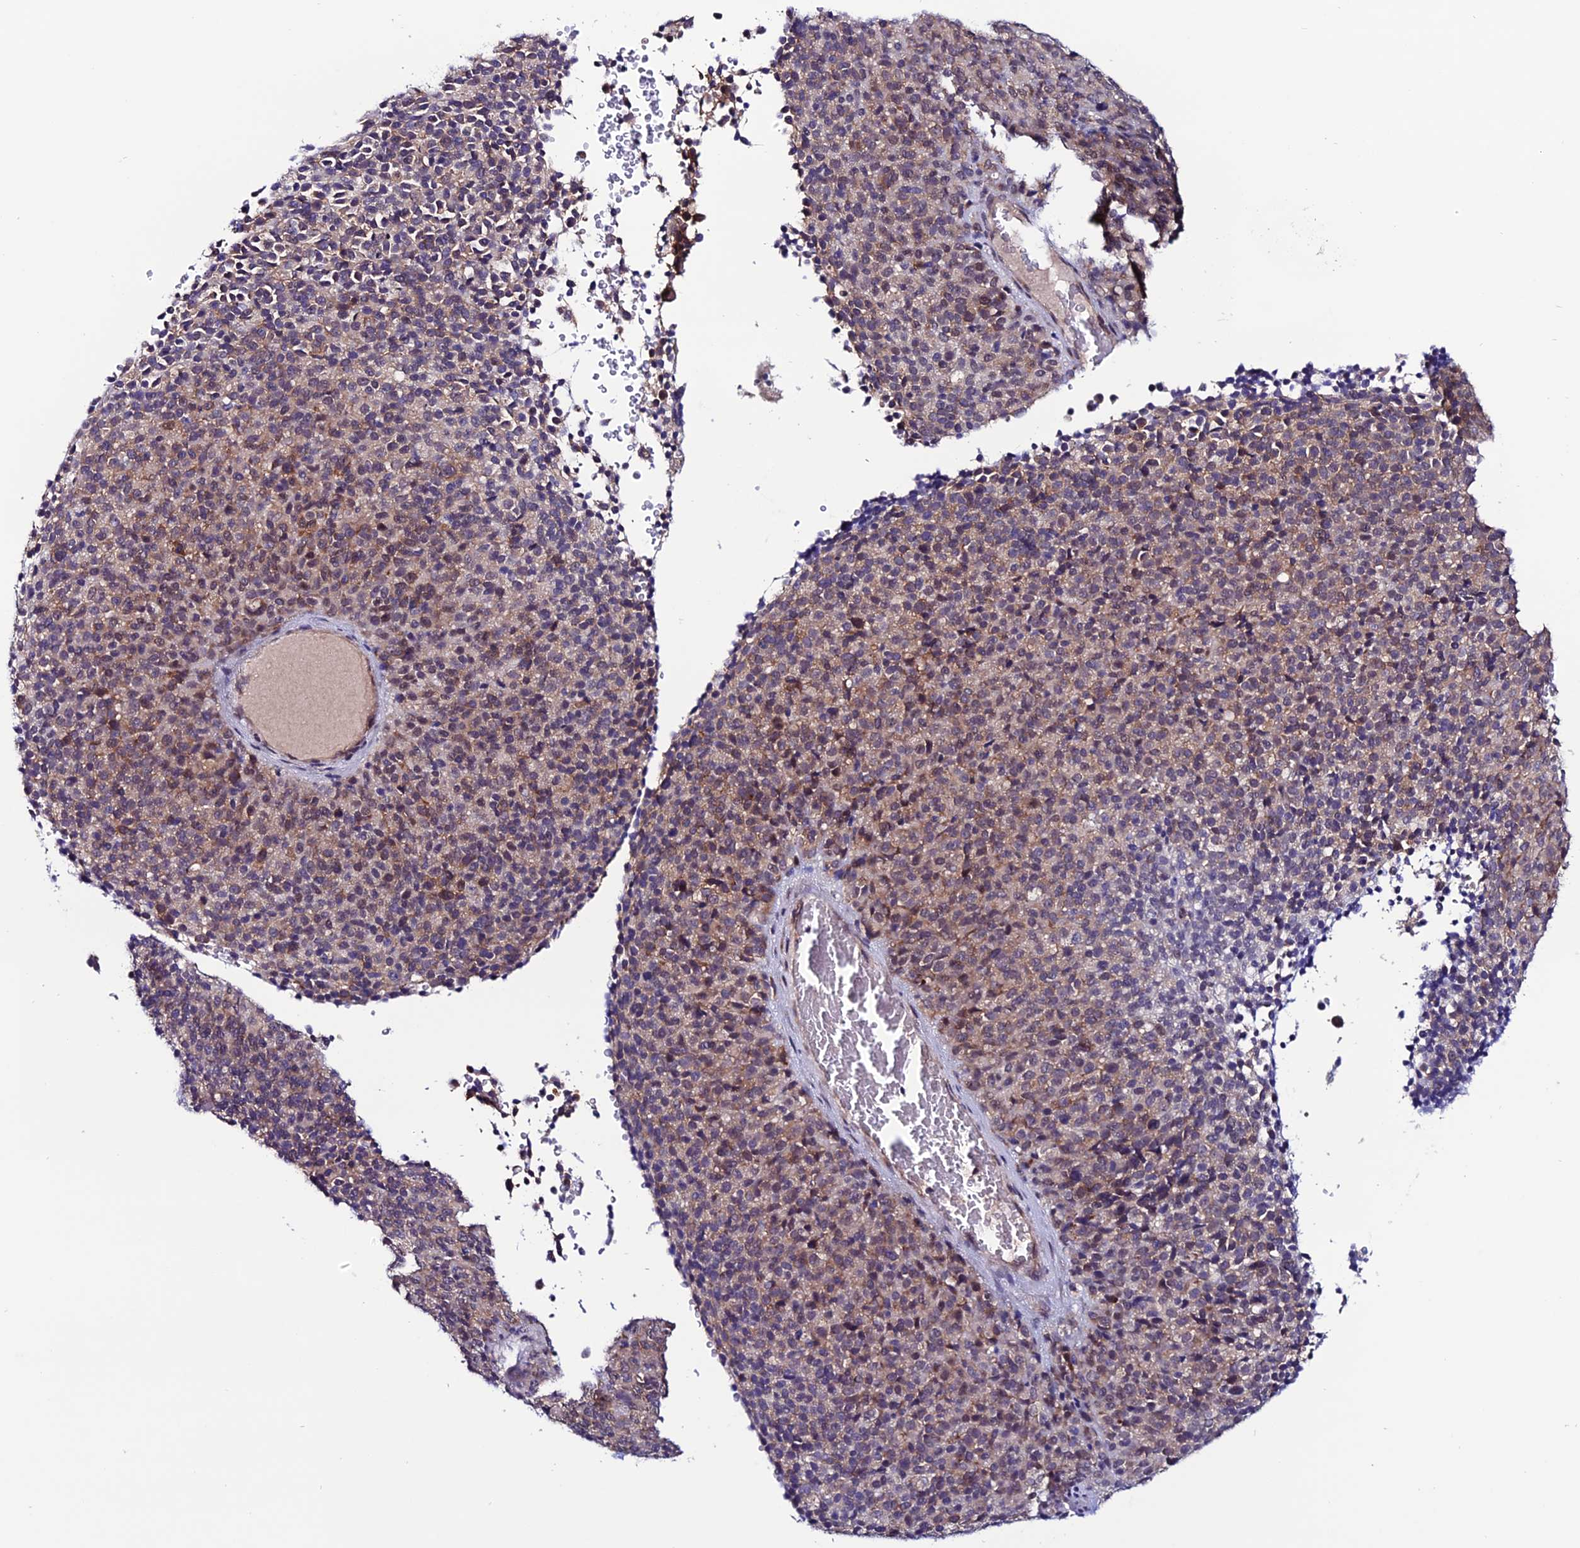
{"staining": {"intensity": "weak", "quantity": ">75%", "location": "cytoplasmic/membranous"}, "tissue": "melanoma", "cell_type": "Tumor cells", "image_type": "cancer", "snomed": [{"axis": "morphology", "description": "Malignant melanoma, Metastatic site"}, {"axis": "topography", "description": "Brain"}], "caption": "Malignant melanoma (metastatic site) was stained to show a protein in brown. There is low levels of weak cytoplasmic/membranous positivity in about >75% of tumor cells. (DAB IHC, brown staining for protein, blue staining for nuclei).", "gene": "FZD8", "patient": {"sex": "female", "age": 56}}